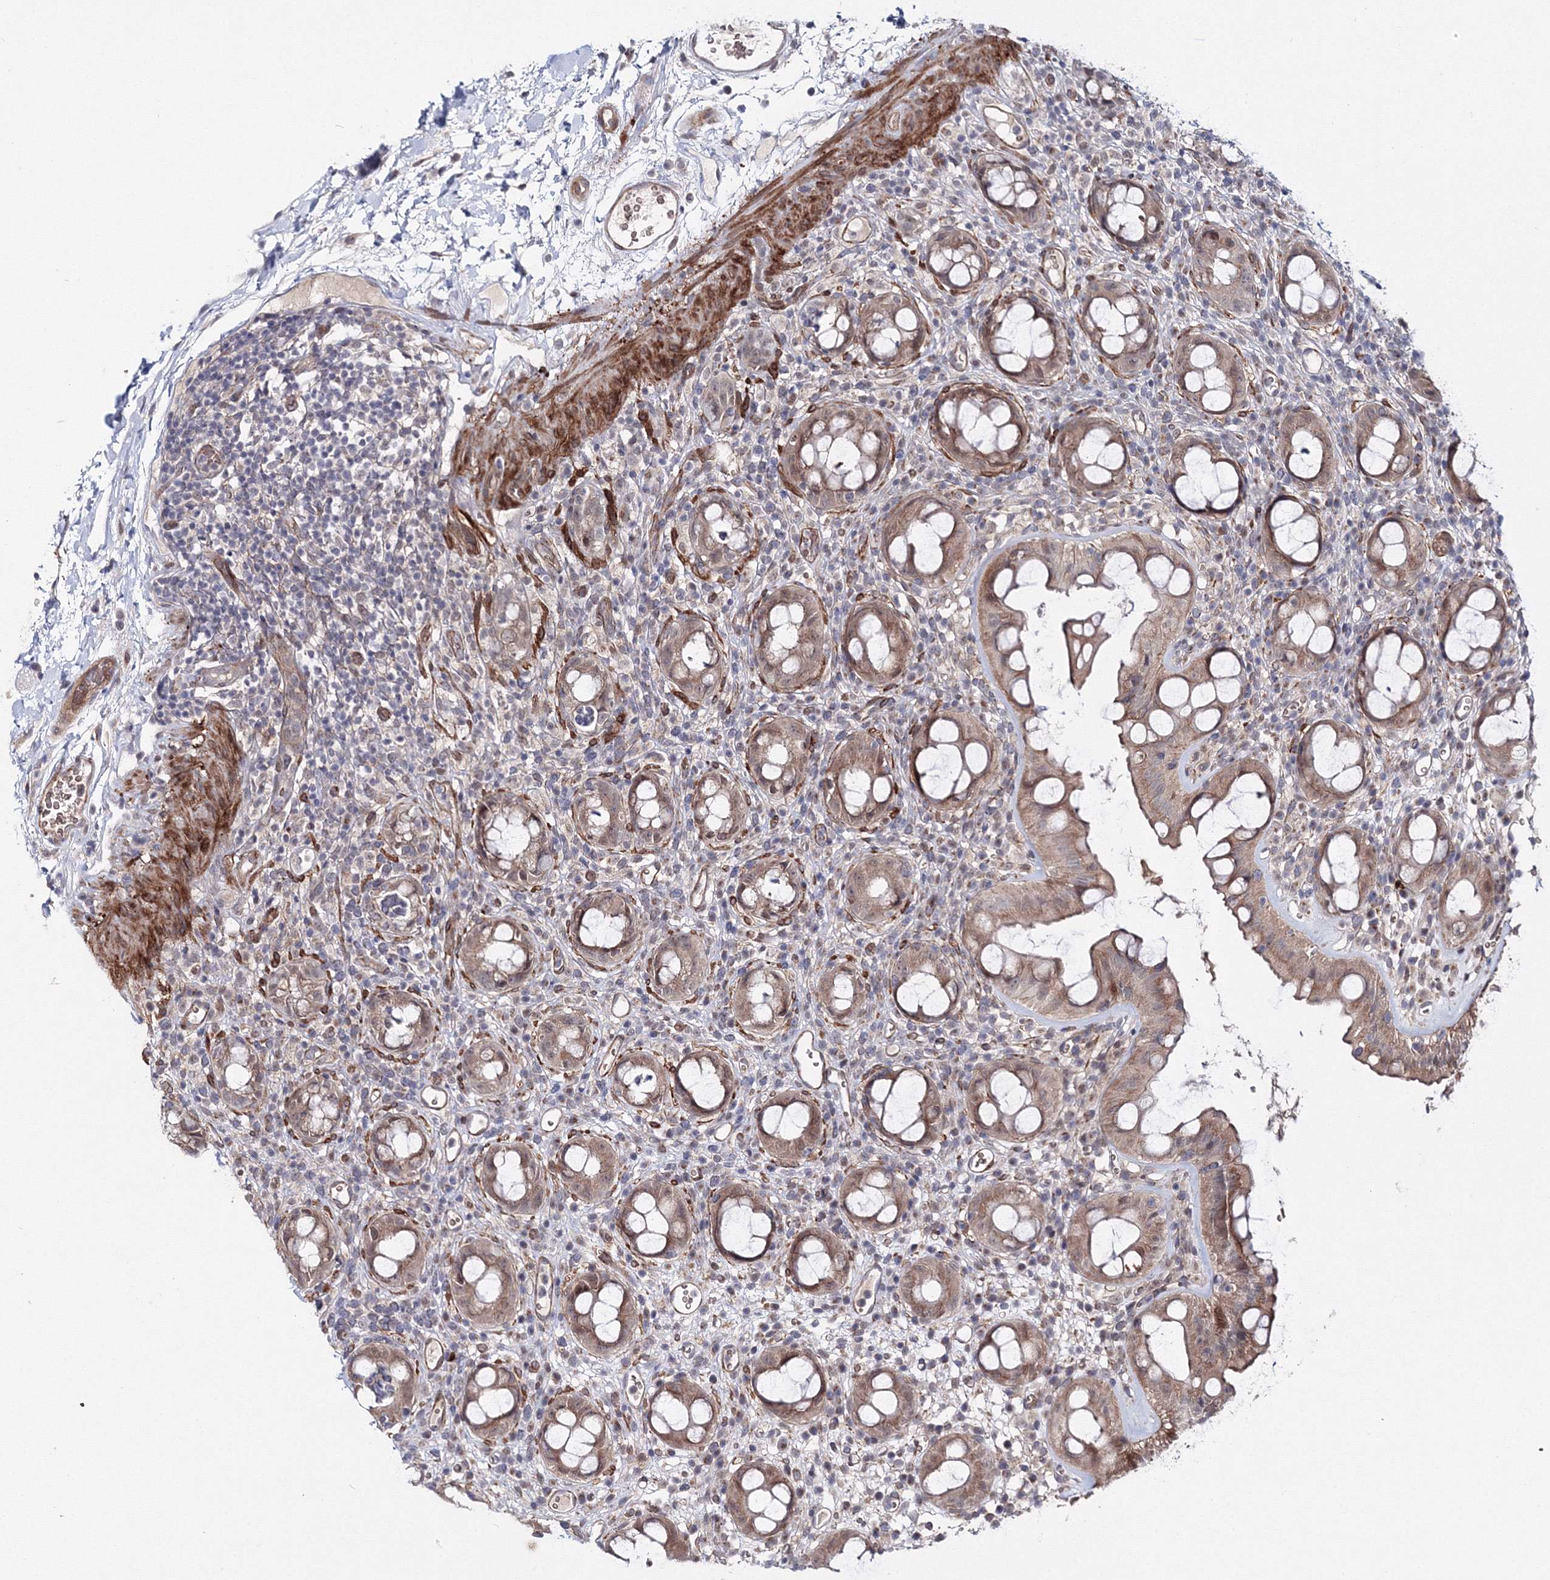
{"staining": {"intensity": "moderate", "quantity": ">75%", "location": "cytoplasmic/membranous,nuclear"}, "tissue": "rectum", "cell_type": "Glandular cells", "image_type": "normal", "snomed": [{"axis": "morphology", "description": "Normal tissue, NOS"}, {"axis": "topography", "description": "Rectum"}], "caption": "Benign rectum displays moderate cytoplasmic/membranous,nuclear expression in approximately >75% of glandular cells.", "gene": "C11orf52", "patient": {"sex": "female", "age": 57}}